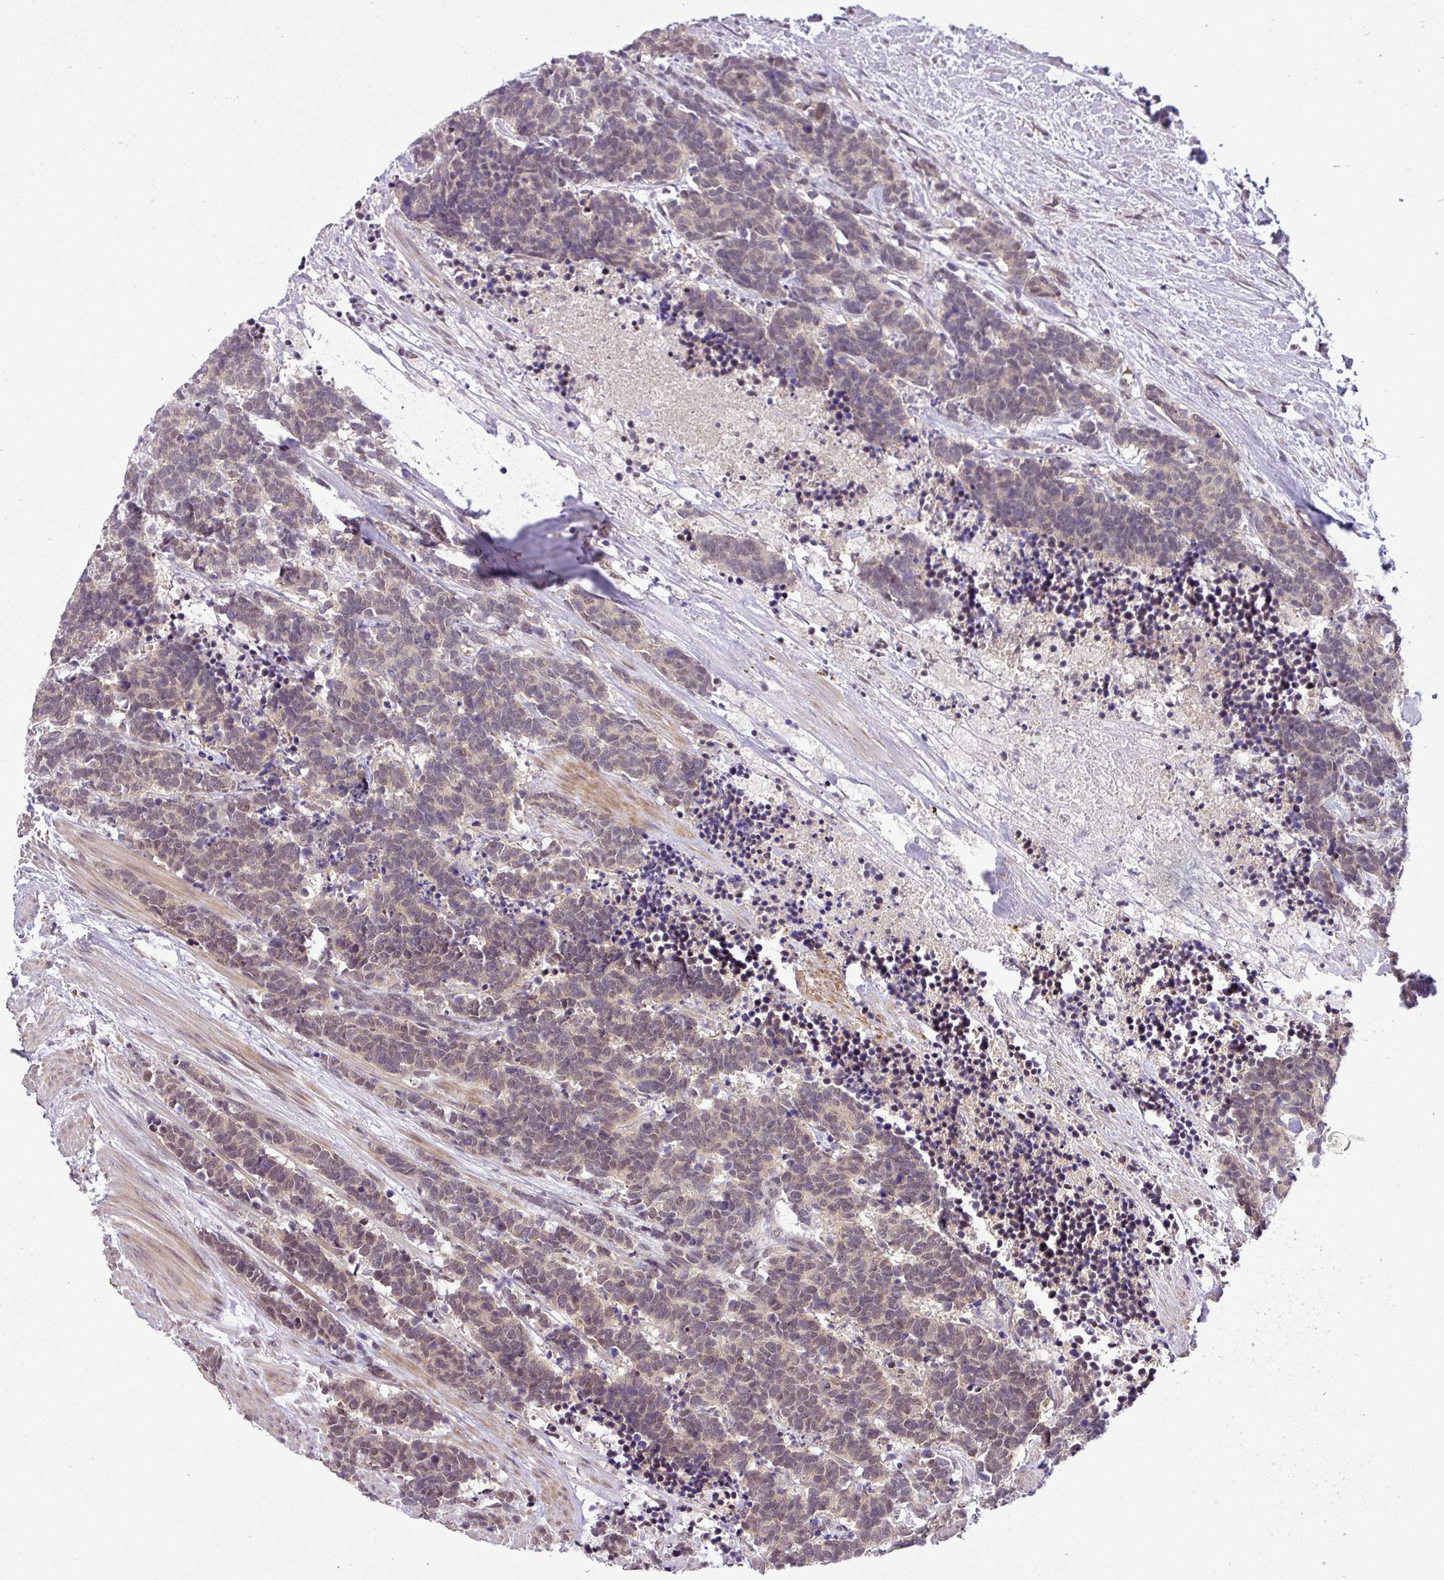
{"staining": {"intensity": "weak", "quantity": "25%-75%", "location": "nuclear"}, "tissue": "carcinoid", "cell_type": "Tumor cells", "image_type": "cancer", "snomed": [{"axis": "morphology", "description": "Carcinoma, NOS"}, {"axis": "morphology", "description": "Carcinoid, malignant, NOS"}, {"axis": "topography", "description": "Prostate"}], "caption": "This is a photomicrograph of immunohistochemistry (IHC) staining of carcinoid, which shows weak staining in the nuclear of tumor cells.", "gene": "MFHAS1", "patient": {"sex": "male", "age": 57}}